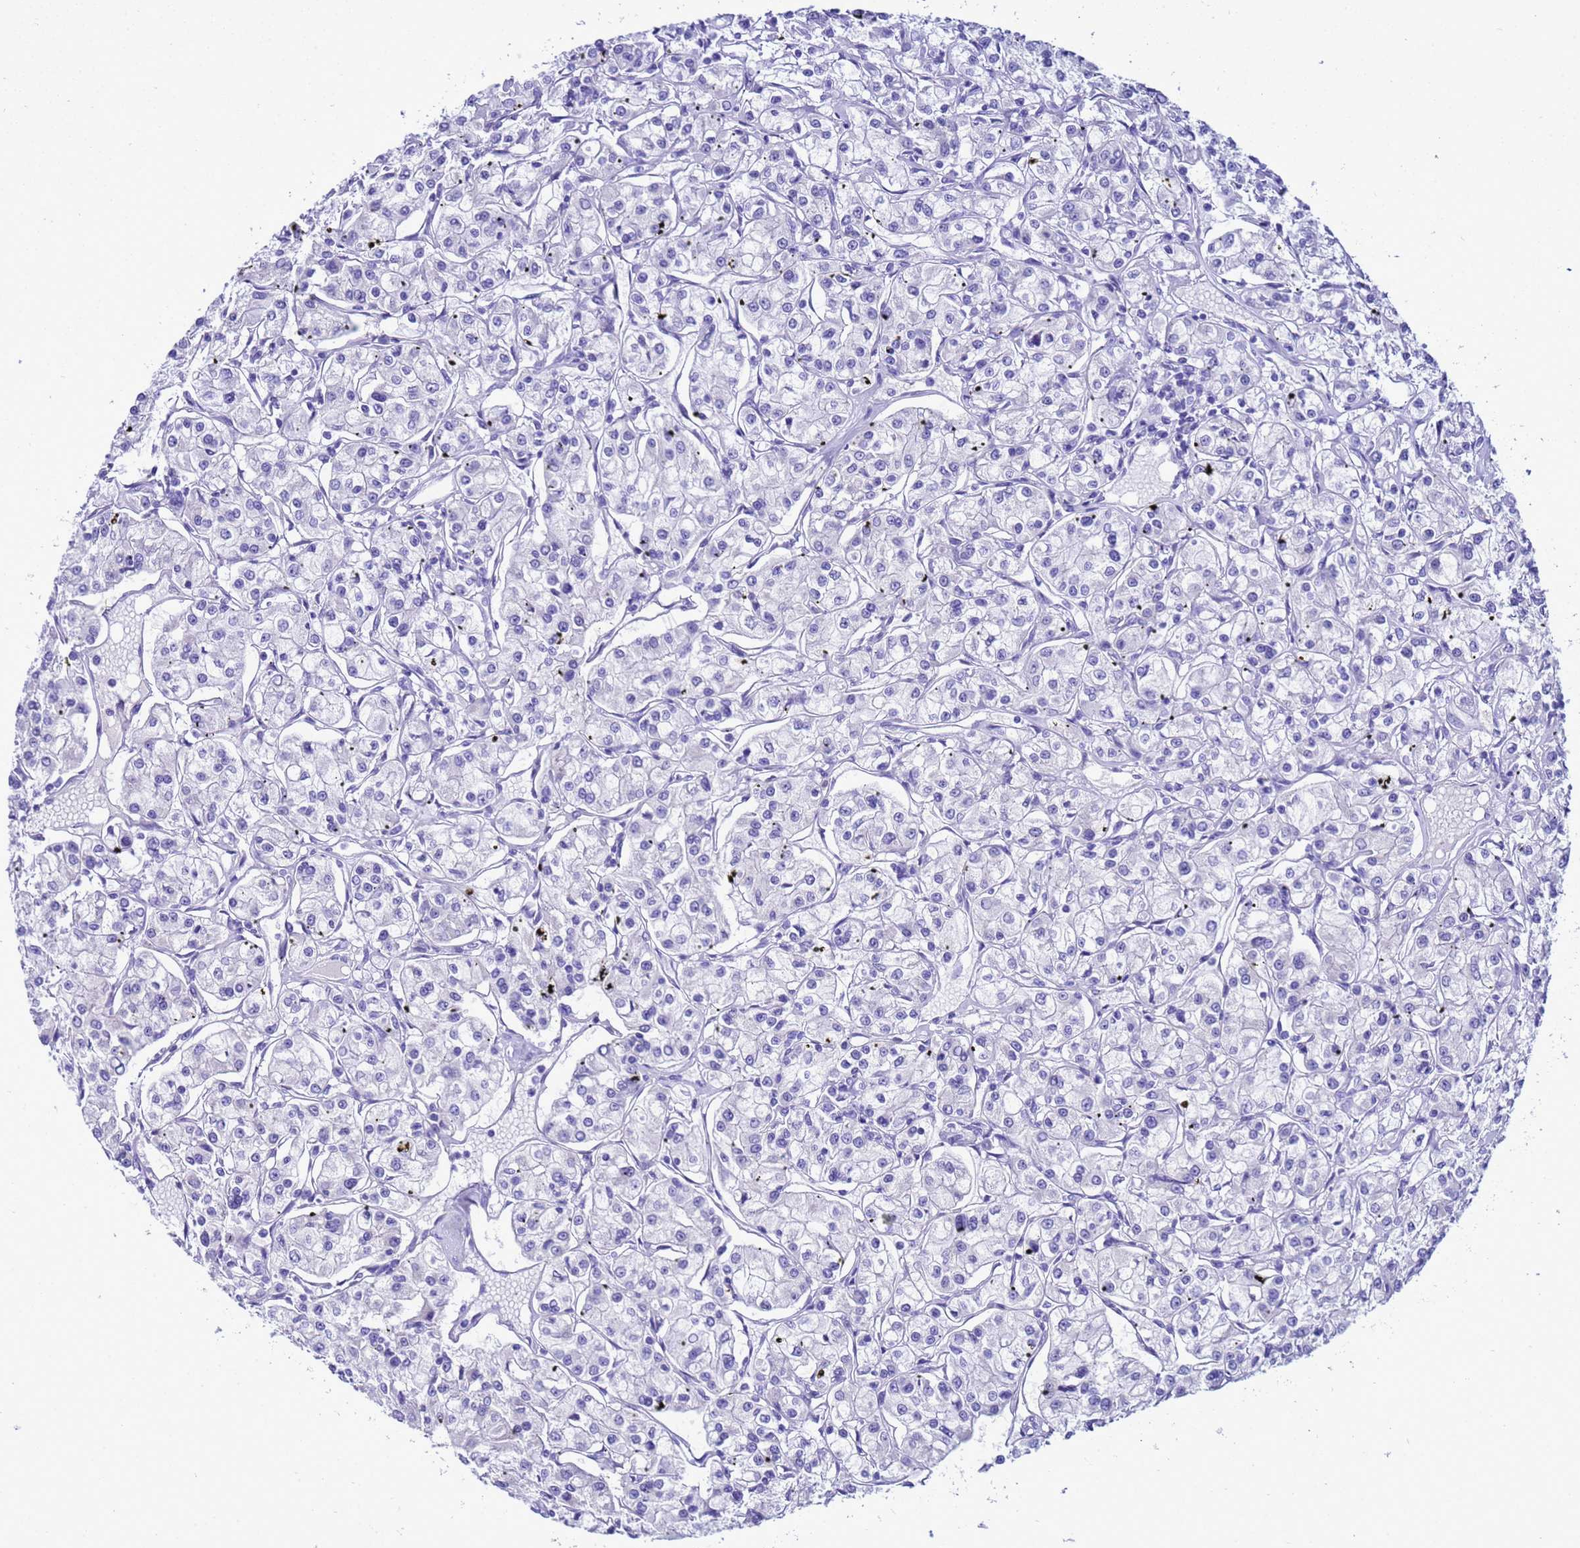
{"staining": {"intensity": "negative", "quantity": "none", "location": "none"}, "tissue": "renal cancer", "cell_type": "Tumor cells", "image_type": "cancer", "snomed": [{"axis": "morphology", "description": "Adenocarcinoma, NOS"}, {"axis": "topography", "description": "Kidney"}], "caption": "An IHC micrograph of renal adenocarcinoma is shown. There is no staining in tumor cells of renal adenocarcinoma.", "gene": "BEST2", "patient": {"sex": "female", "age": 59}}